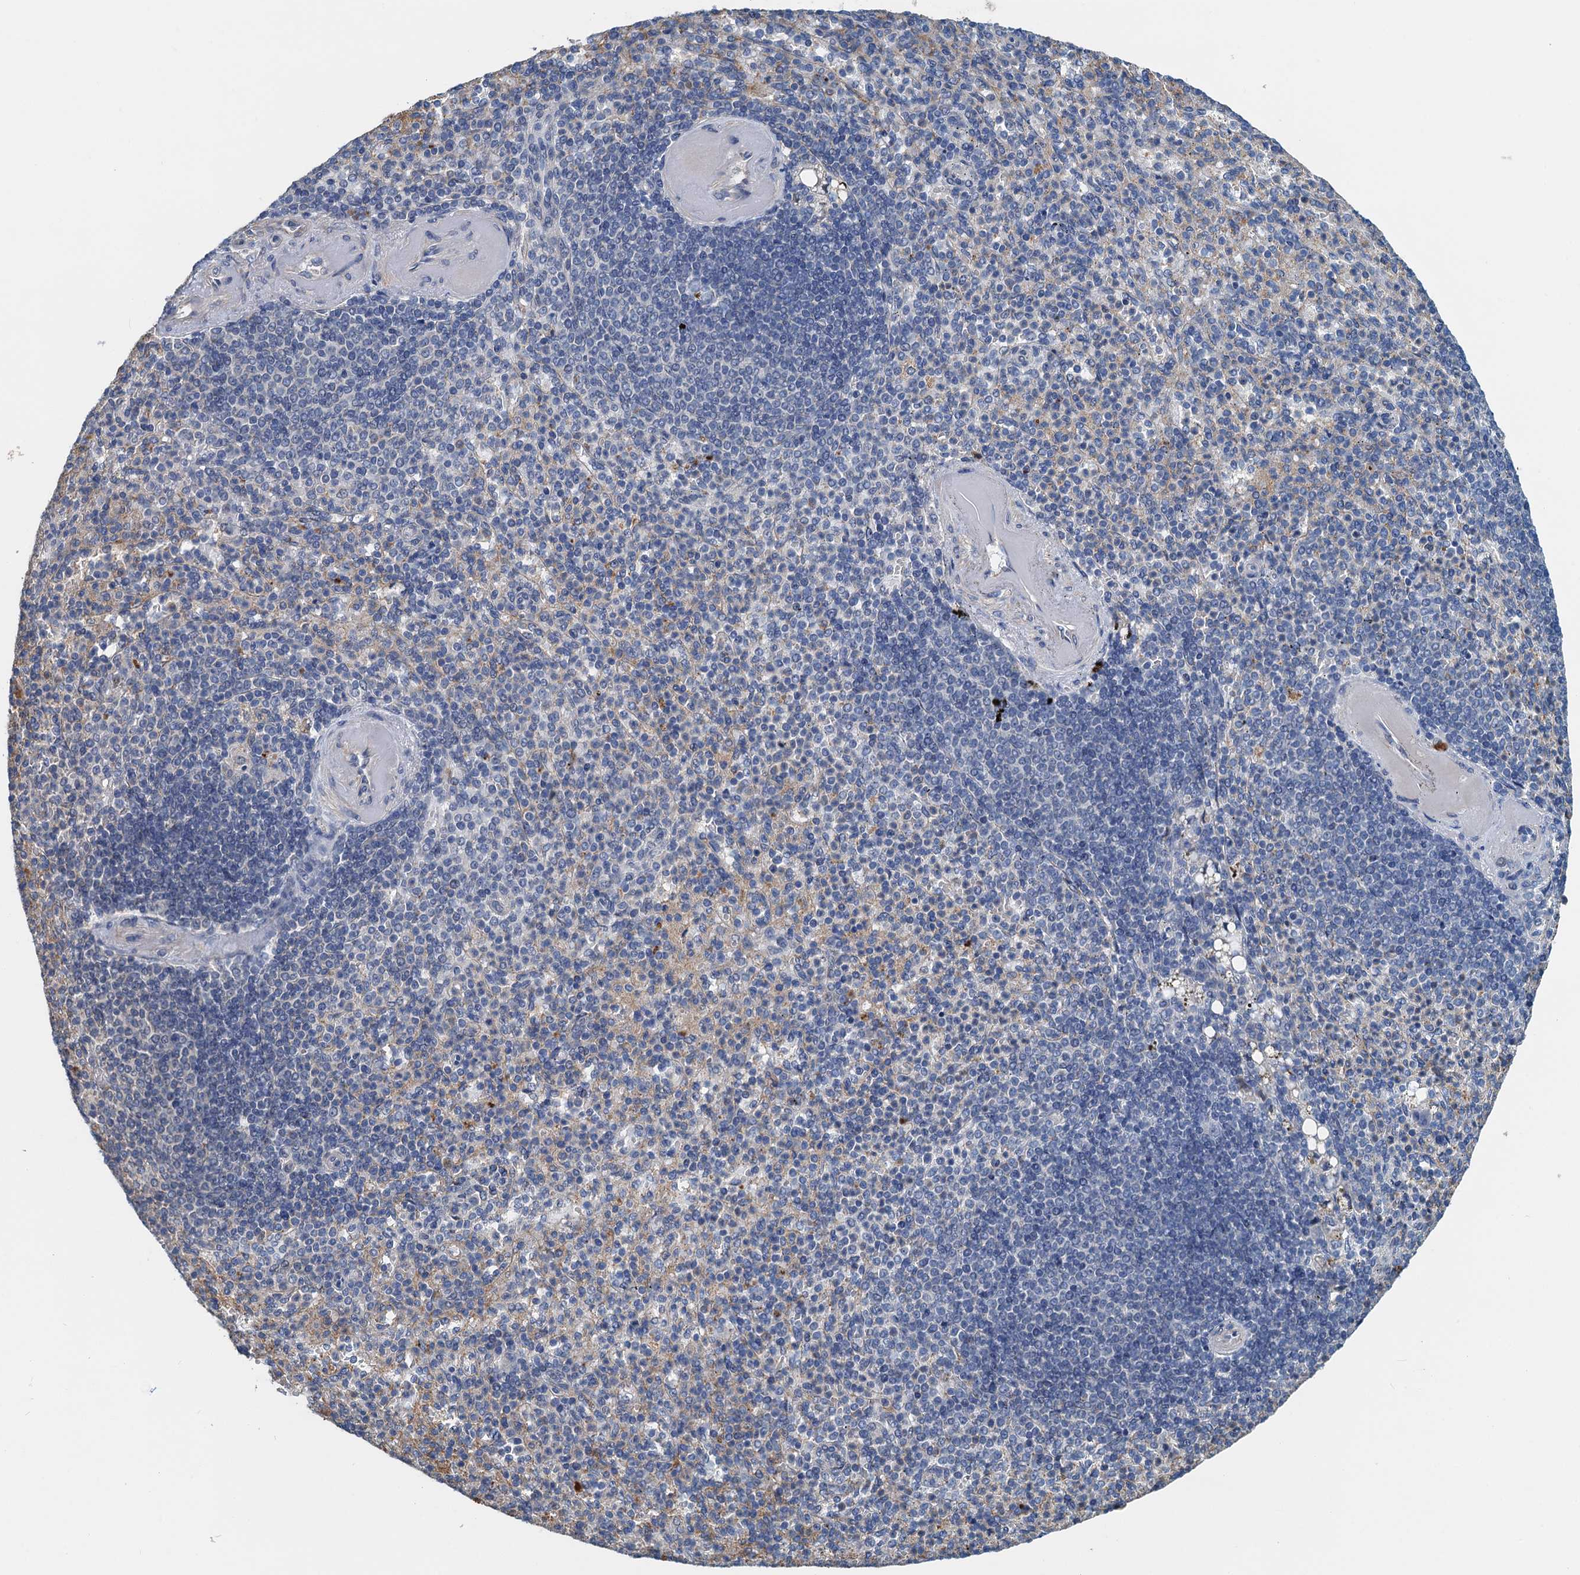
{"staining": {"intensity": "negative", "quantity": "none", "location": "none"}, "tissue": "spleen", "cell_type": "Cells in red pulp", "image_type": "normal", "snomed": [{"axis": "morphology", "description": "Normal tissue, NOS"}, {"axis": "topography", "description": "Spleen"}], "caption": "Spleen was stained to show a protein in brown. There is no significant expression in cells in red pulp. The staining is performed using DAB (3,3'-diaminobenzidine) brown chromogen with nuclei counter-stained in using hematoxylin.", "gene": "ZNF606", "patient": {"sex": "female", "age": 74}}